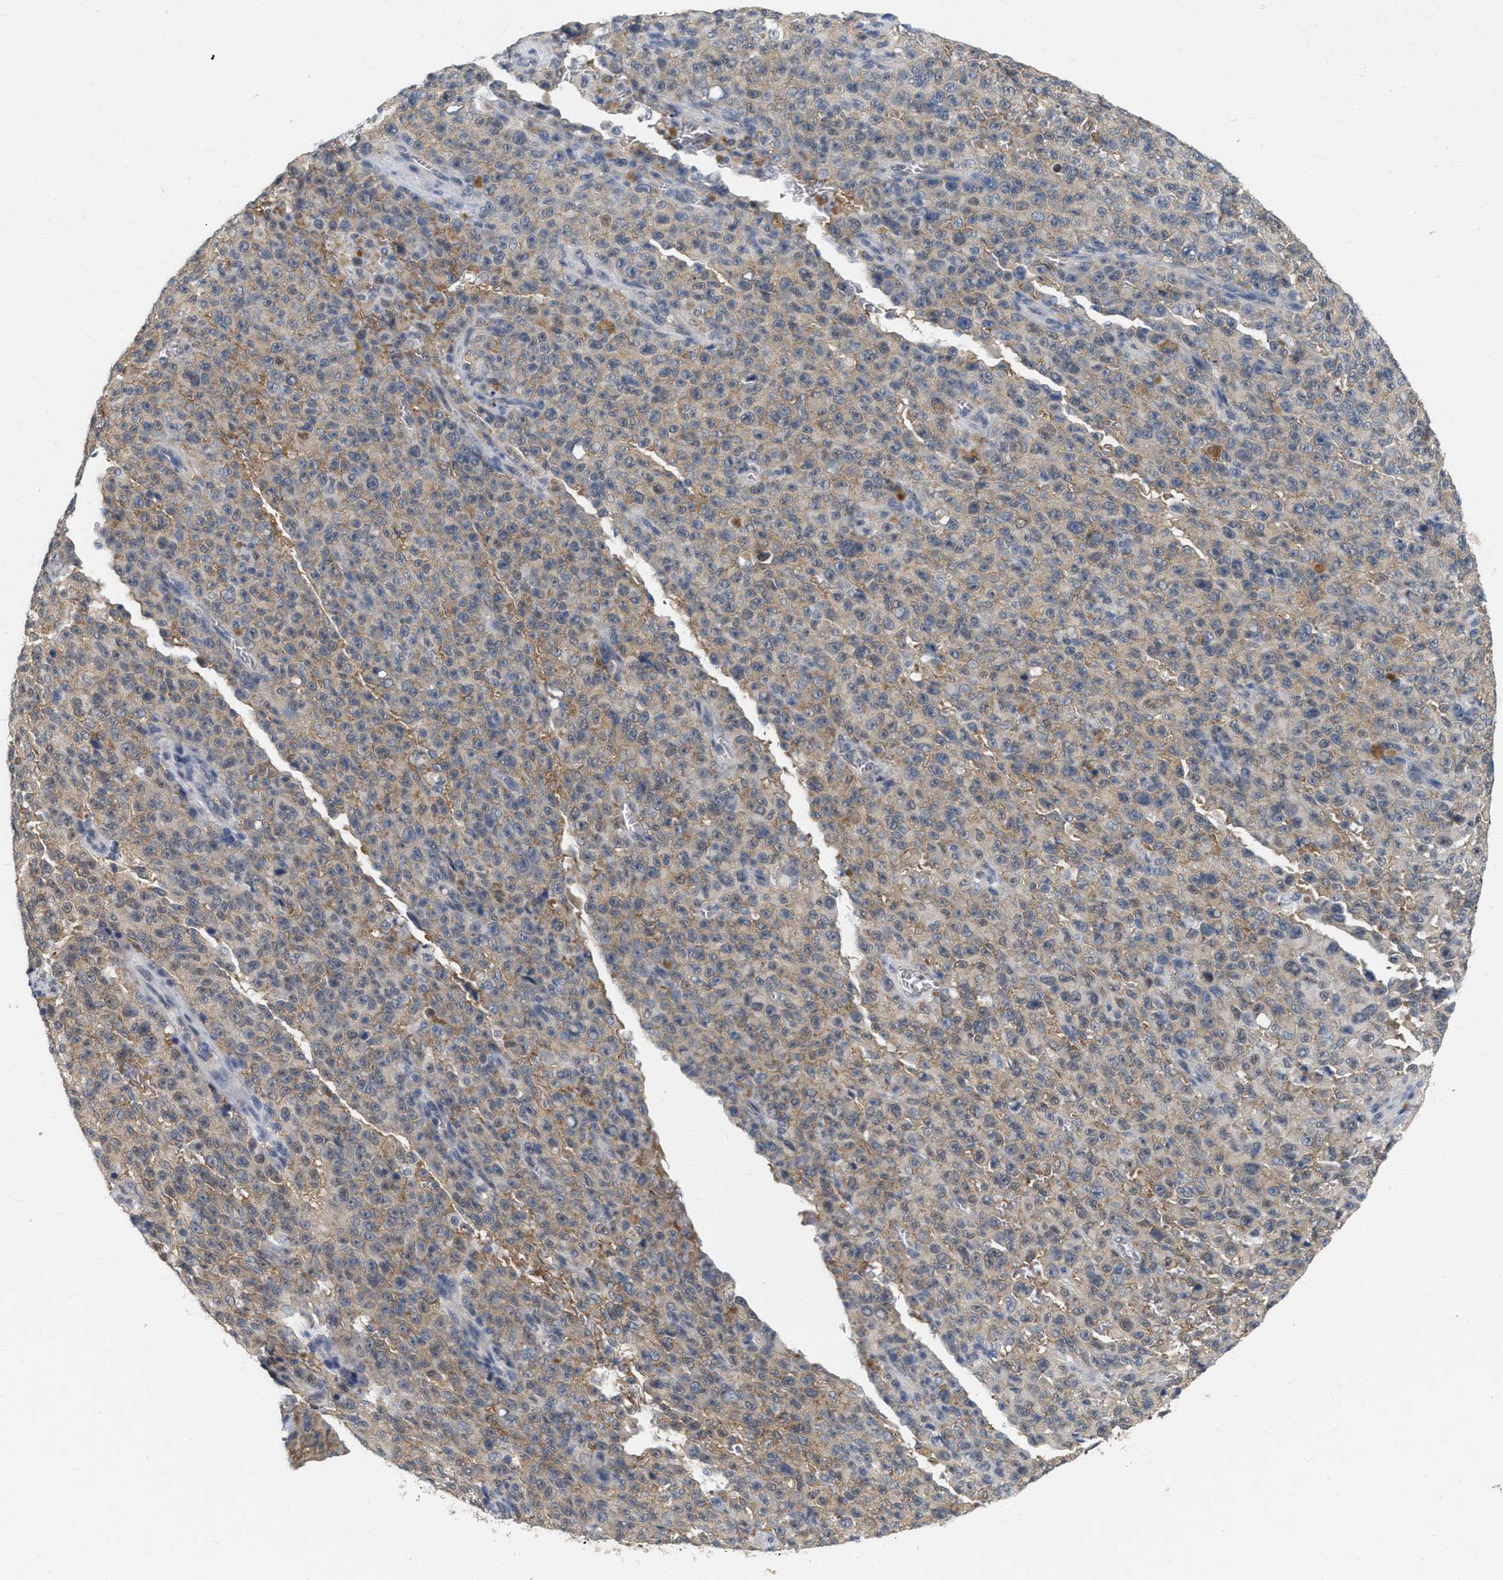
{"staining": {"intensity": "moderate", "quantity": ">75%", "location": "cytoplasmic/membranous,nuclear"}, "tissue": "melanoma", "cell_type": "Tumor cells", "image_type": "cancer", "snomed": [{"axis": "morphology", "description": "Malignant melanoma, NOS"}, {"axis": "topography", "description": "Skin"}], "caption": "Tumor cells demonstrate moderate cytoplasmic/membranous and nuclear staining in approximately >75% of cells in malignant melanoma.", "gene": "RUVBL1", "patient": {"sex": "female", "age": 82}}